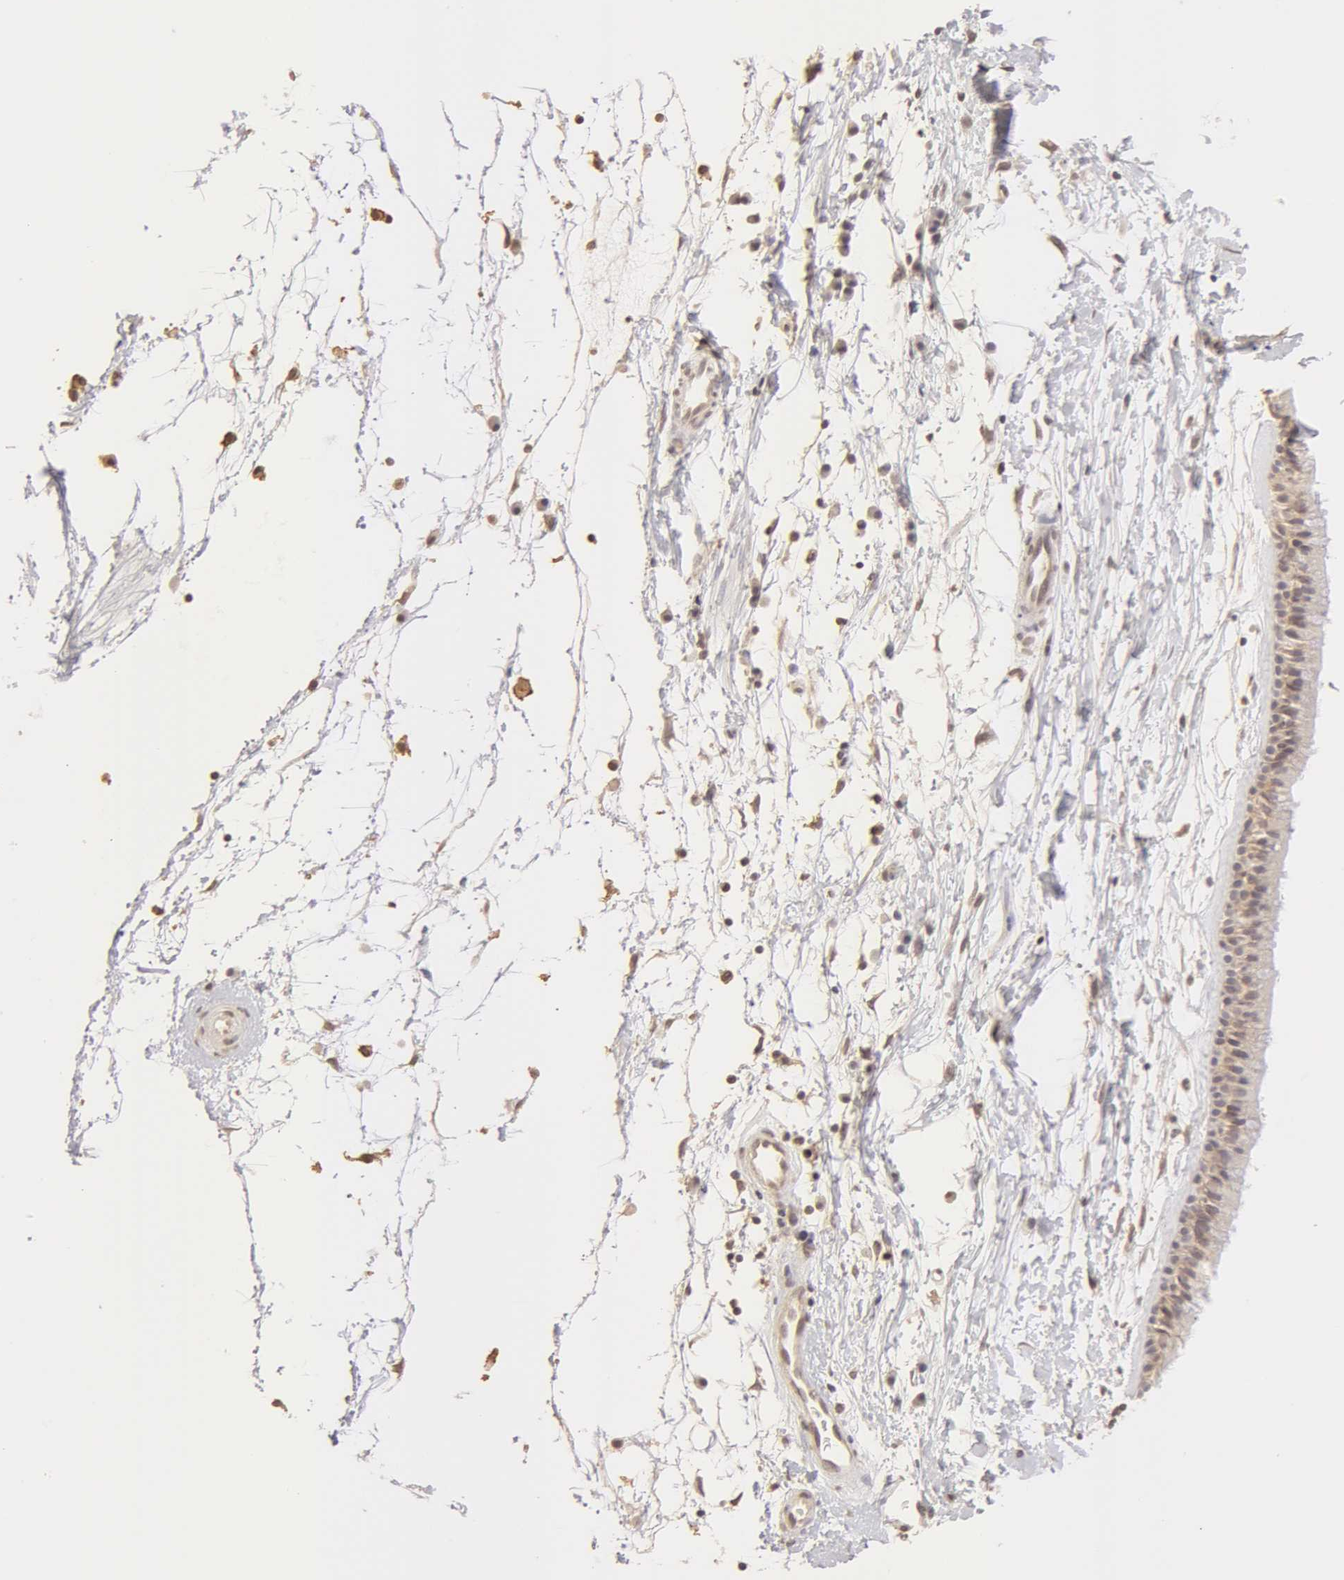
{"staining": {"intensity": "weak", "quantity": ">75%", "location": "cytoplasmic/membranous"}, "tissue": "nasopharynx", "cell_type": "Respiratory epithelial cells", "image_type": "normal", "snomed": [{"axis": "morphology", "description": "Normal tissue, NOS"}, {"axis": "topography", "description": "Nasopharynx"}], "caption": "This photomicrograph exhibits IHC staining of benign human nasopharynx, with low weak cytoplasmic/membranous expression in about >75% of respiratory epithelial cells.", "gene": "ADAM10", "patient": {"sex": "male", "age": 13}}